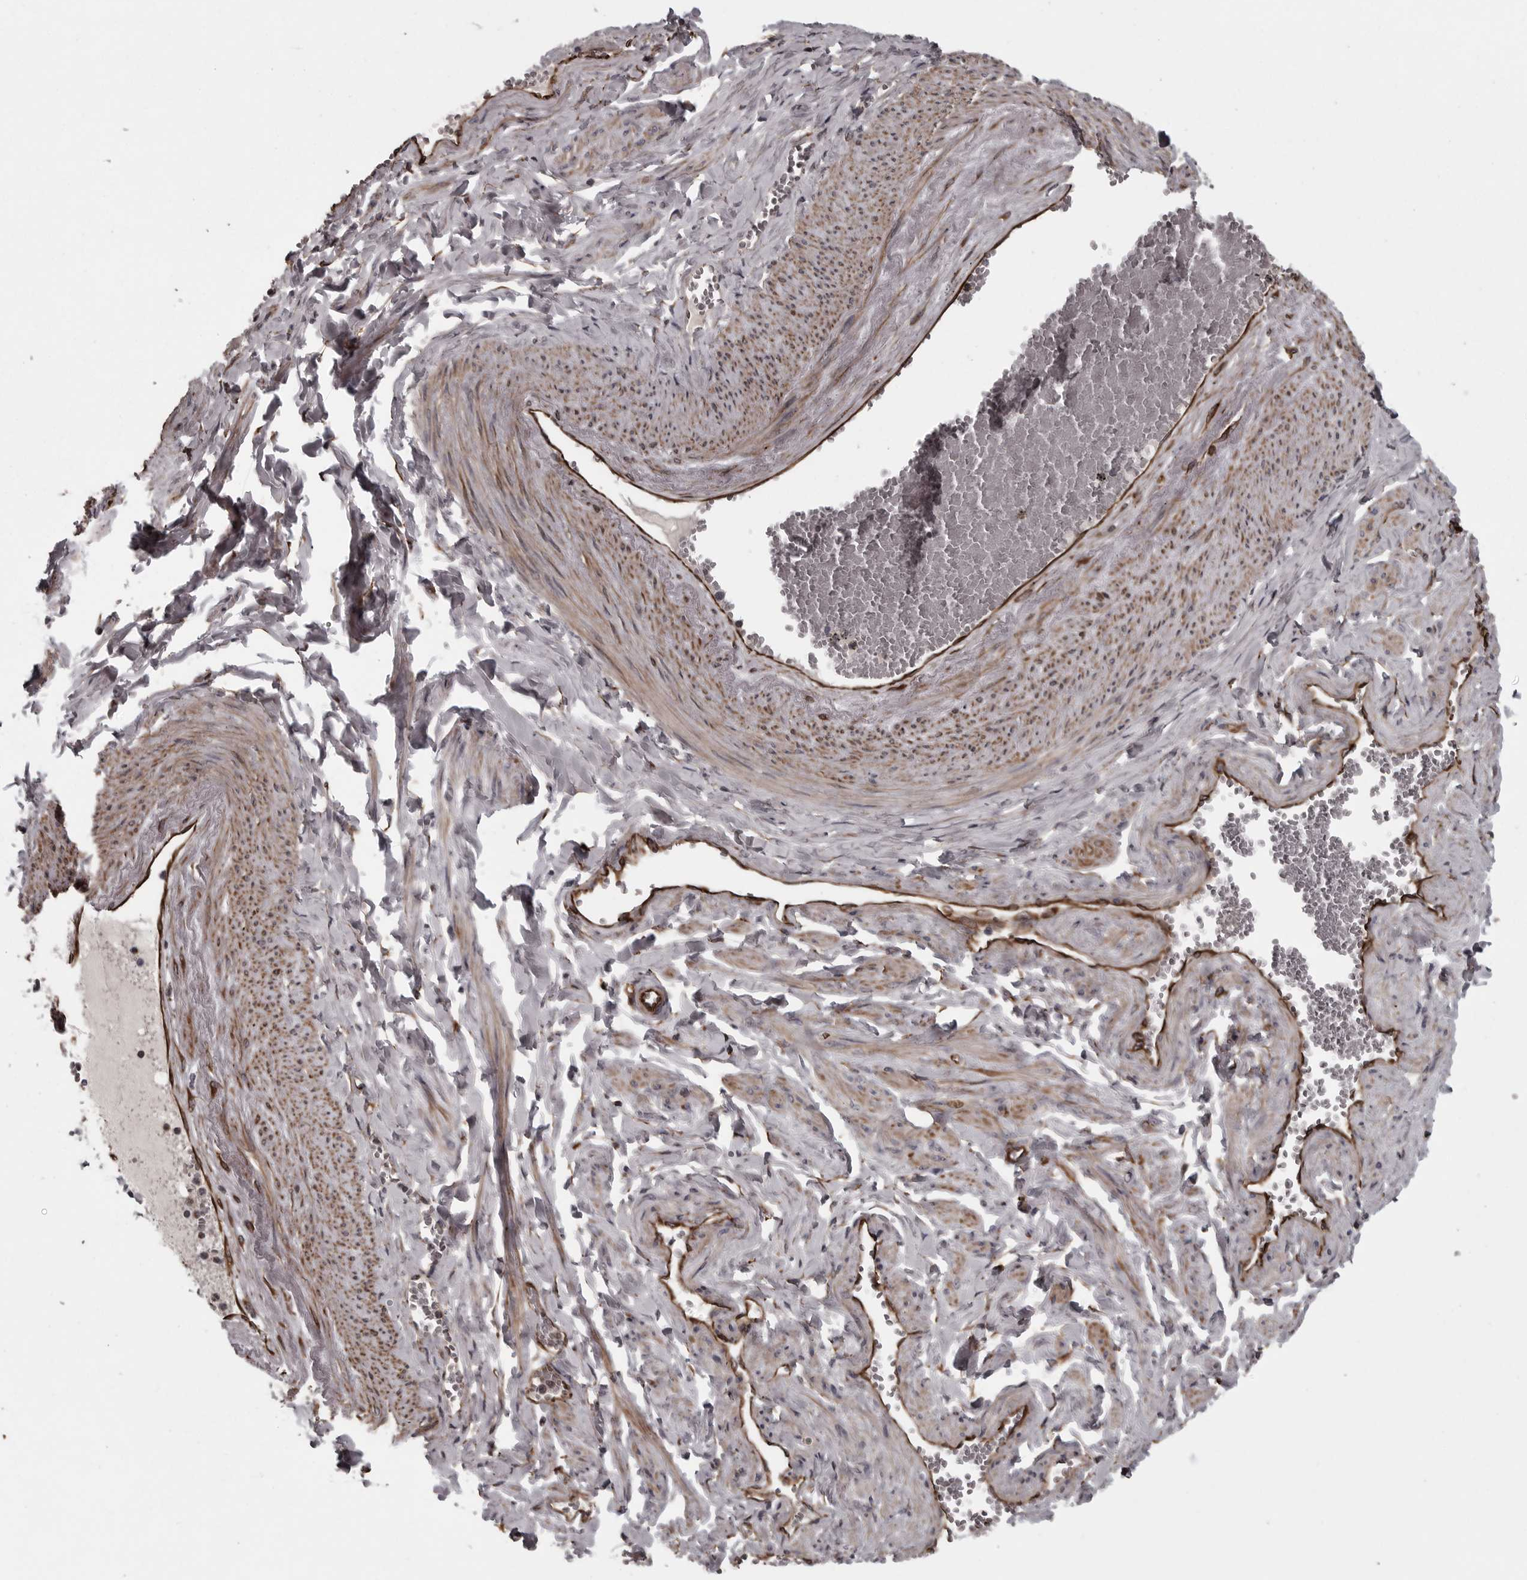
{"staining": {"intensity": "strong", "quantity": ">75%", "location": "cytoplasmic/membranous"}, "tissue": "adipose tissue", "cell_type": "Adipocytes", "image_type": "normal", "snomed": [{"axis": "morphology", "description": "Normal tissue, NOS"}, {"axis": "topography", "description": "Vascular tissue"}, {"axis": "topography", "description": "Fallopian tube"}, {"axis": "topography", "description": "Ovary"}], "caption": "The micrograph shows staining of benign adipose tissue, revealing strong cytoplasmic/membranous protein staining (brown color) within adipocytes.", "gene": "FAAP100", "patient": {"sex": "female", "age": 67}}